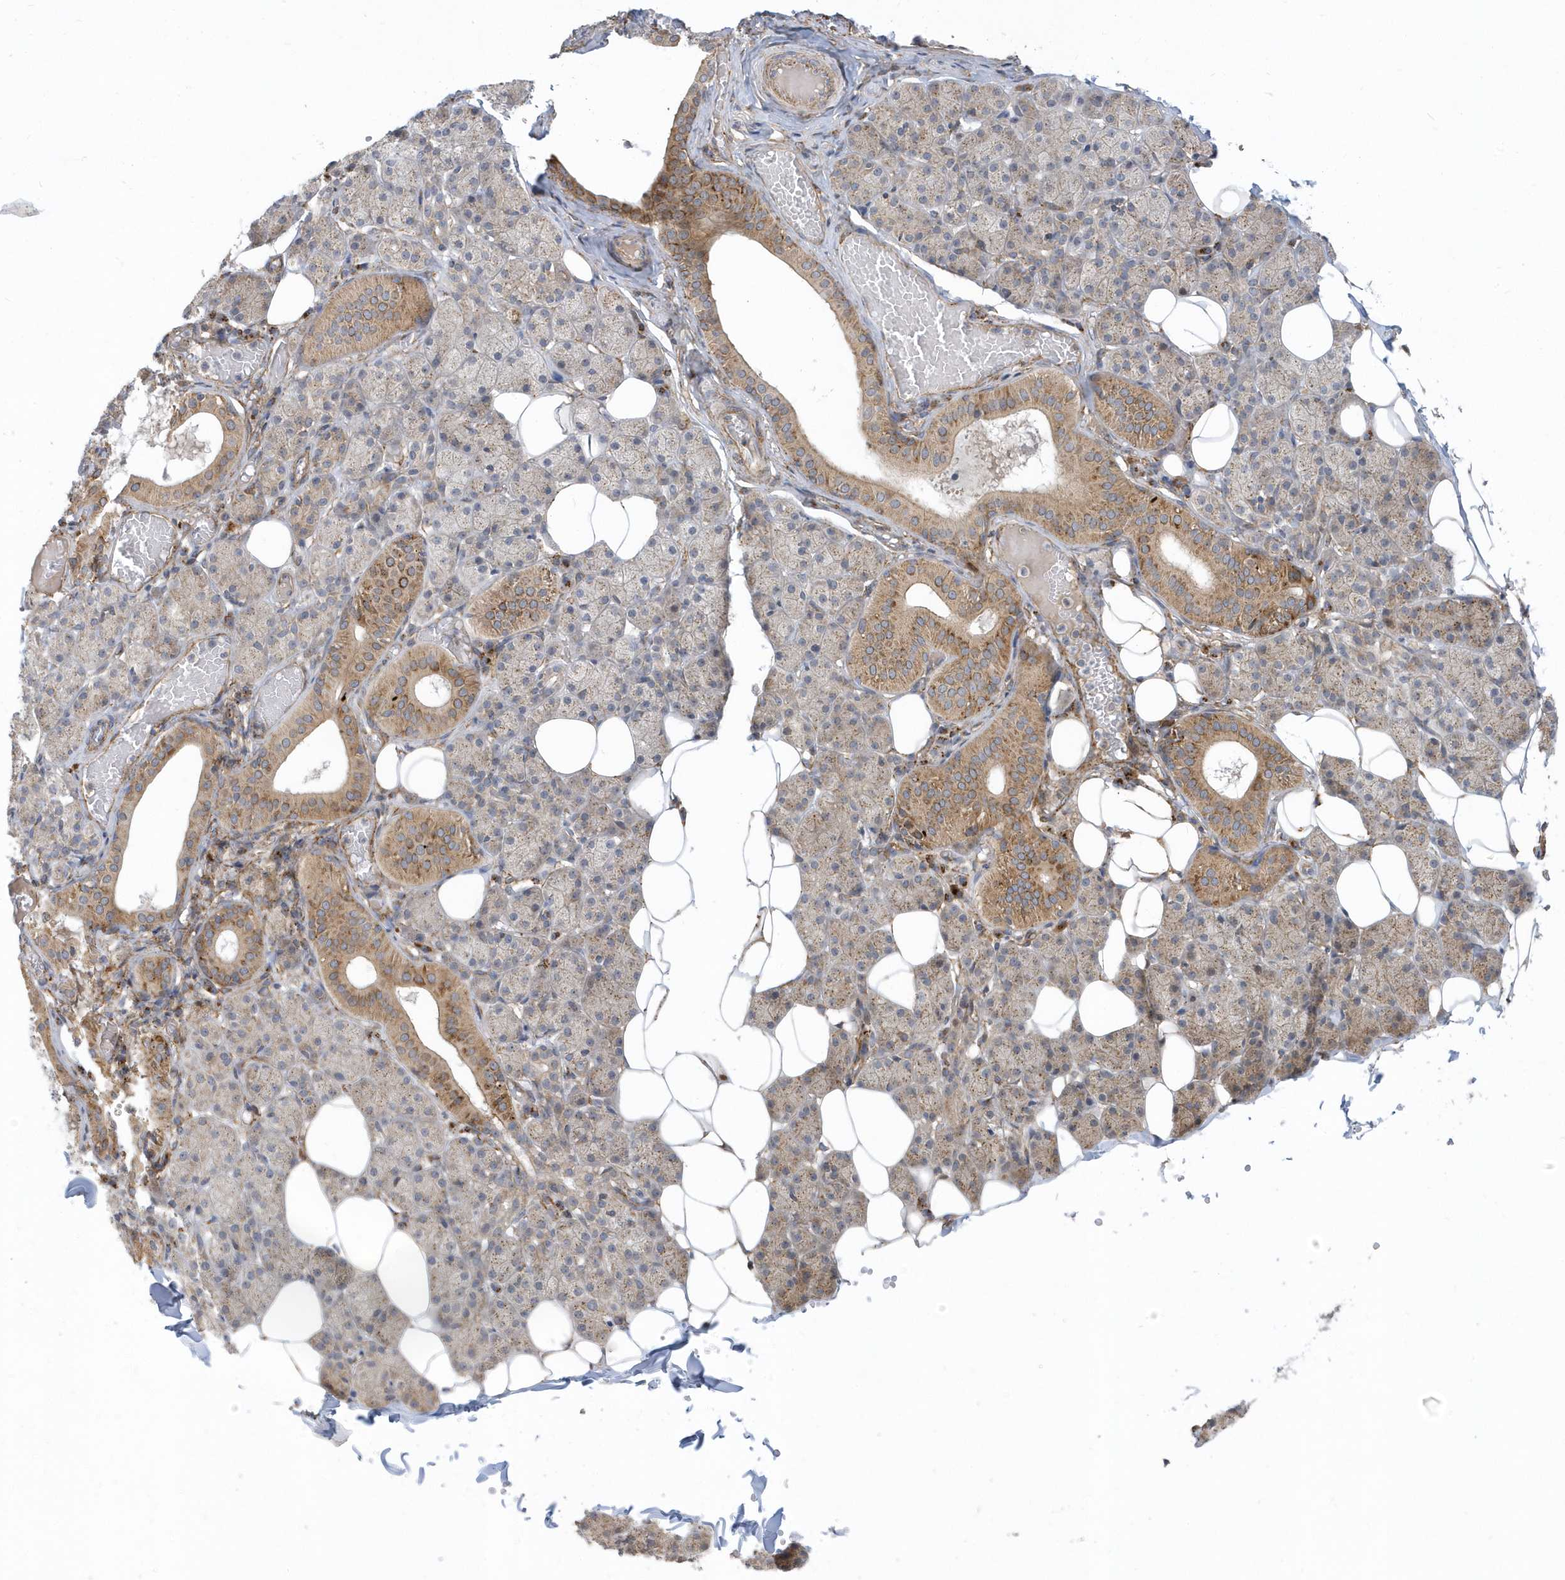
{"staining": {"intensity": "moderate", "quantity": "25%-75%", "location": "cytoplasmic/membranous"}, "tissue": "salivary gland", "cell_type": "Glandular cells", "image_type": "normal", "snomed": [{"axis": "morphology", "description": "Normal tissue, NOS"}, {"axis": "topography", "description": "Salivary gland"}], "caption": "Glandular cells demonstrate medium levels of moderate cytoplasmic/membranous expression in approximately 25%-75% of cells in unremarkable human salivary gland.", "gene": "HRH4", "patient": {"sex": "female", "age": 33}}